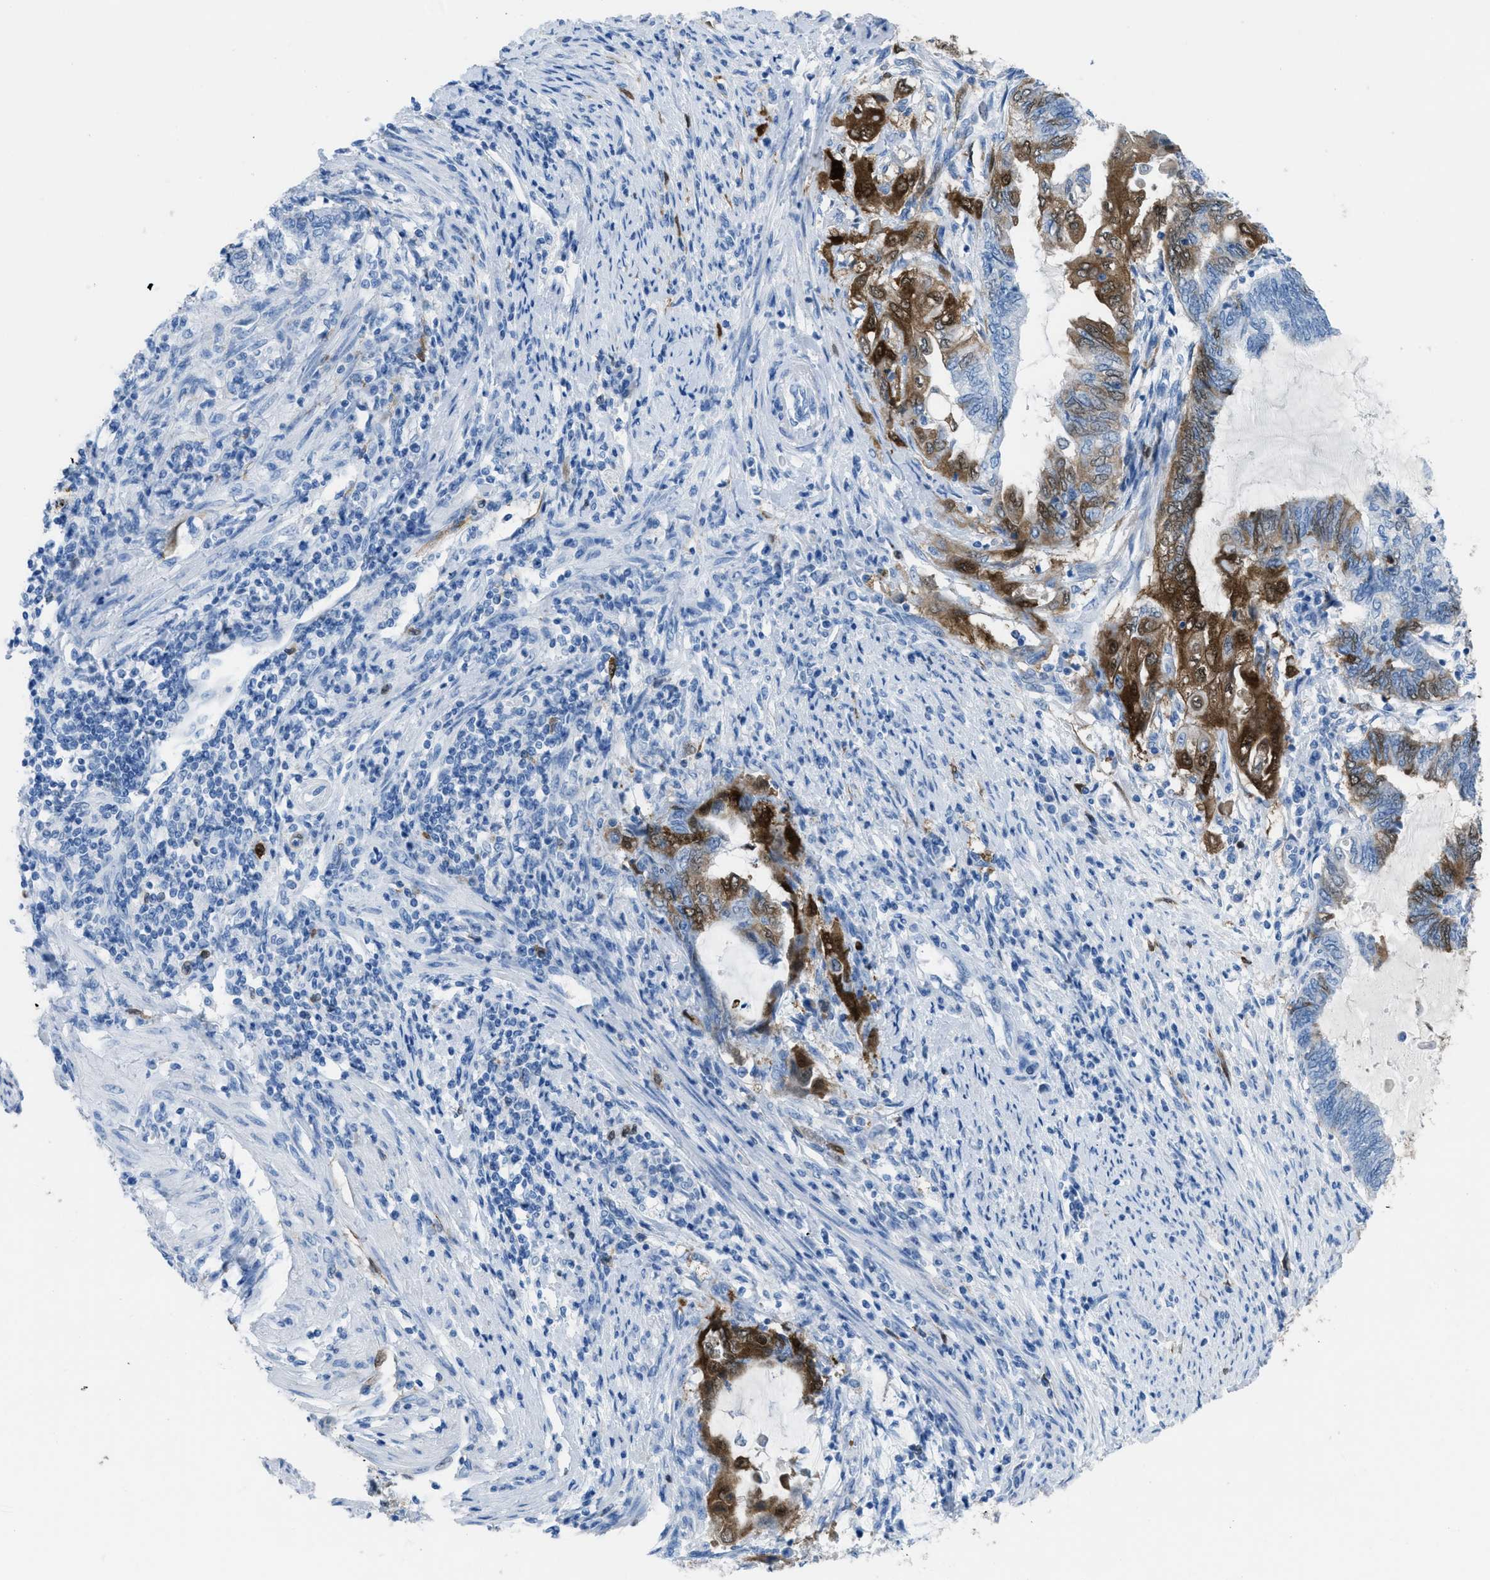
{"staining": {"intensity": "moderate", "quantity": "25%-75%", "location": "cytoplasmic/membranous"}, "tissue": "endometrial cancer", "cell_type": "Tumor cells", "image_type": "cancer", "snomed": [{"axis": "morphology", "description": "Adenocarcinoma, NOS"}, {"axis": "topography", "description": "Uterus"}, {"axis": "topography", "description": "Endometrium"}], "caption": "Moderate cytoplasmic/membranous positivity is identified in about 25%-75% of tumor cells in adenocarcinoma (endometrial).", "gene": "CDKN2A", "patient": {"sex": "female", "age": 70}}